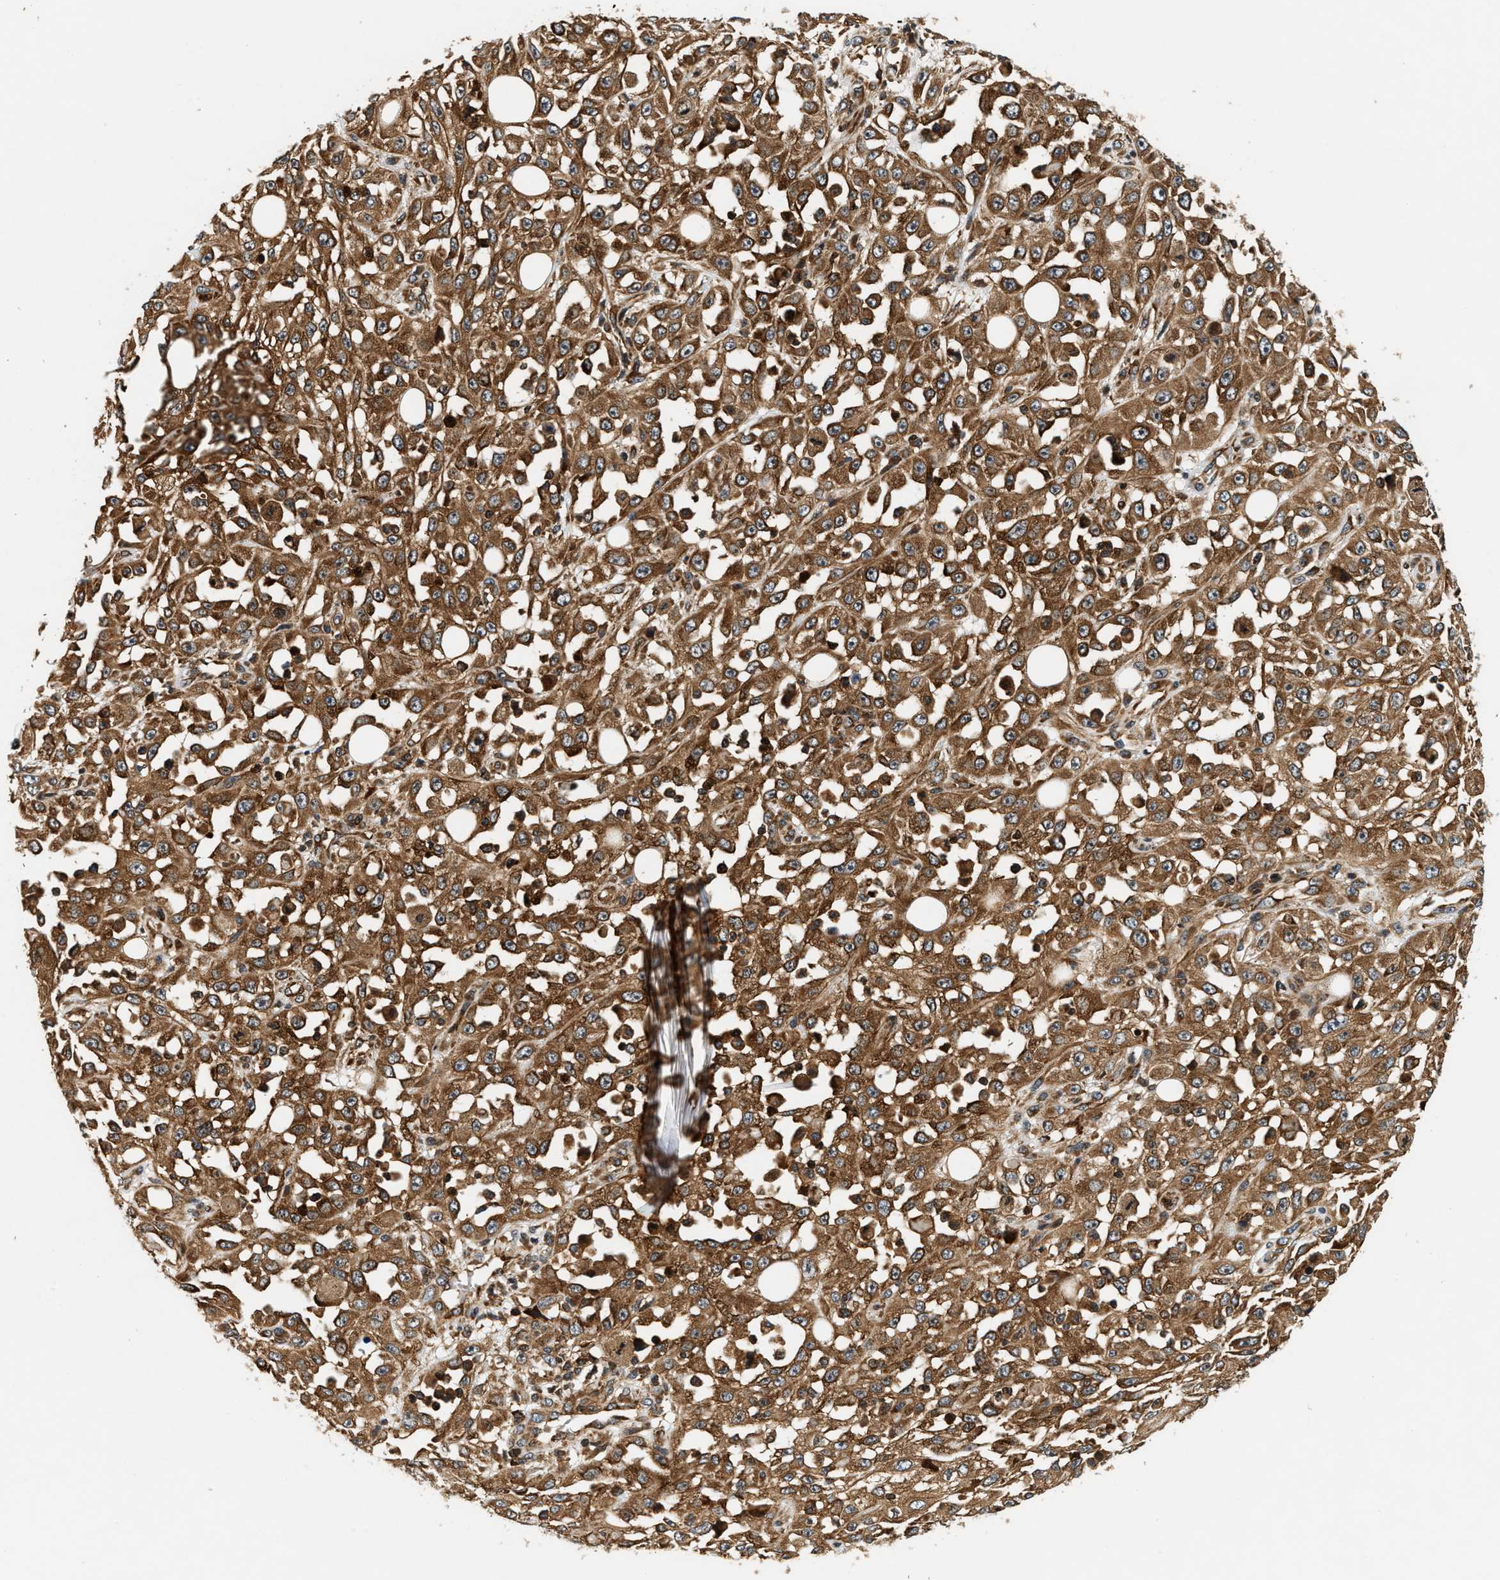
{"staining": {"intensity": "moderate", "quantity": ">75%", "location": "cytoplasmic/membranous"}, "tissue": "skin cancer", "cell_type": "Tumor cells", "image_type": "cancer", "snomed": [{"axis": "morphology", "description": "Squamous cell carcinoma, NOS"}, {"axis": "morphology", "description": "Squamous cell carcinoma, metastatic, NOS"}, {"axis": "topography", "description": "Skin"}, {"axis": "topography", "description": "Lymph node"}], "caption": "Human skin cancer stained for a protein (brown) exhibits moderate cytoplasmic/membranous positive expression in about >75% of tumor cells.", "gene": "SAMD9", "patient": {"sex": "male", "age": 75}}